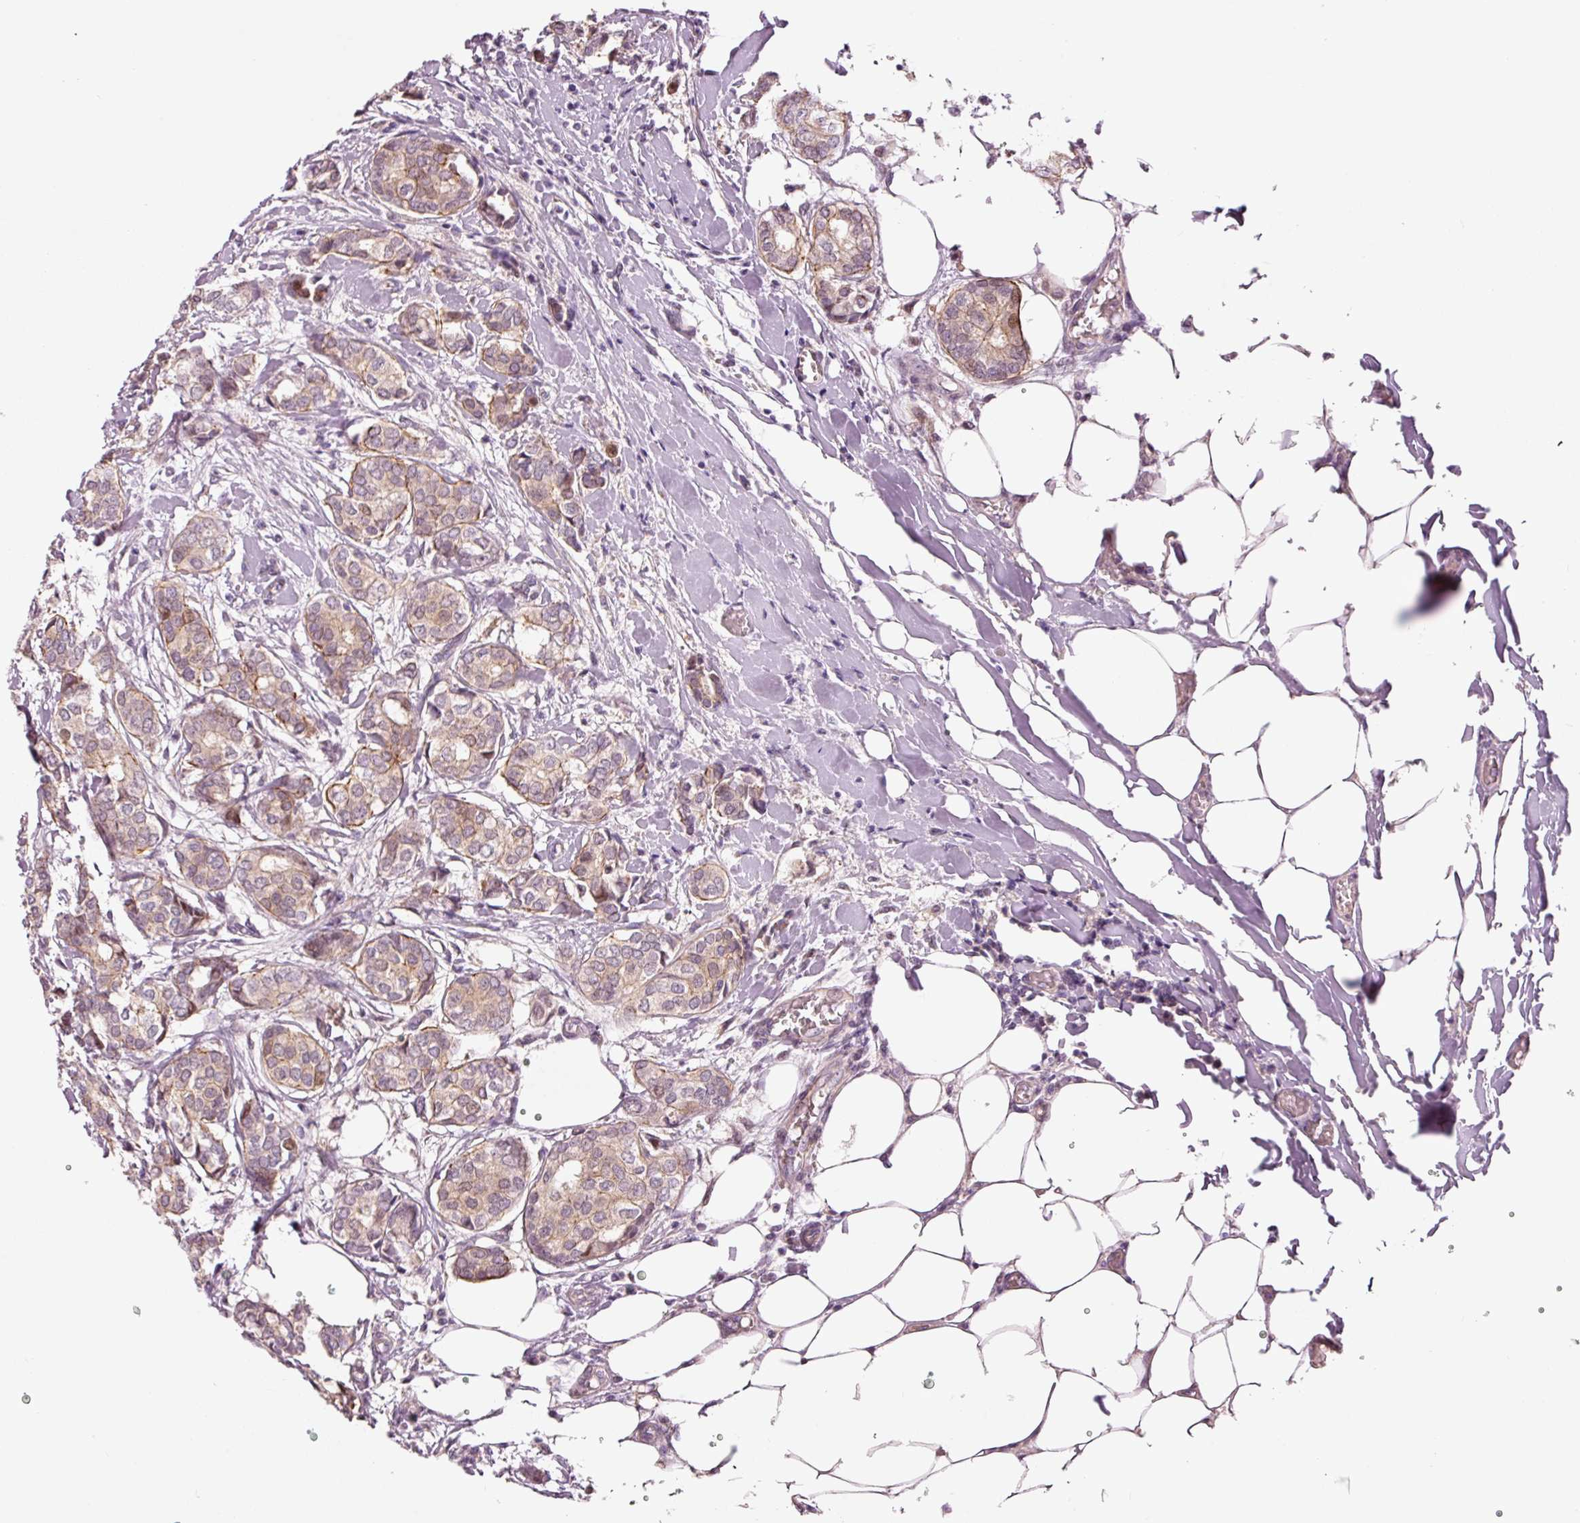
{"staining": {"intensity": "weak", "quantity": "25%-75%", "location": "cytoplasmic/membranous"}, "tissue": "breast cancer", "cell_type": "Tumor cells", "image_type": "cancer", "snomed": [{"axis": "morphology", "description": "Duct carcinoma"}, {"axis": "topography", "description": "Breast"}], "caption": "A low amount of weak cytoplasmic/membranous expression is present in approximately 25%-75% of tumor cells in breast cancer tissue.", "gene": "DAPP1", "patient": {"sex": "female", "age": 73}}